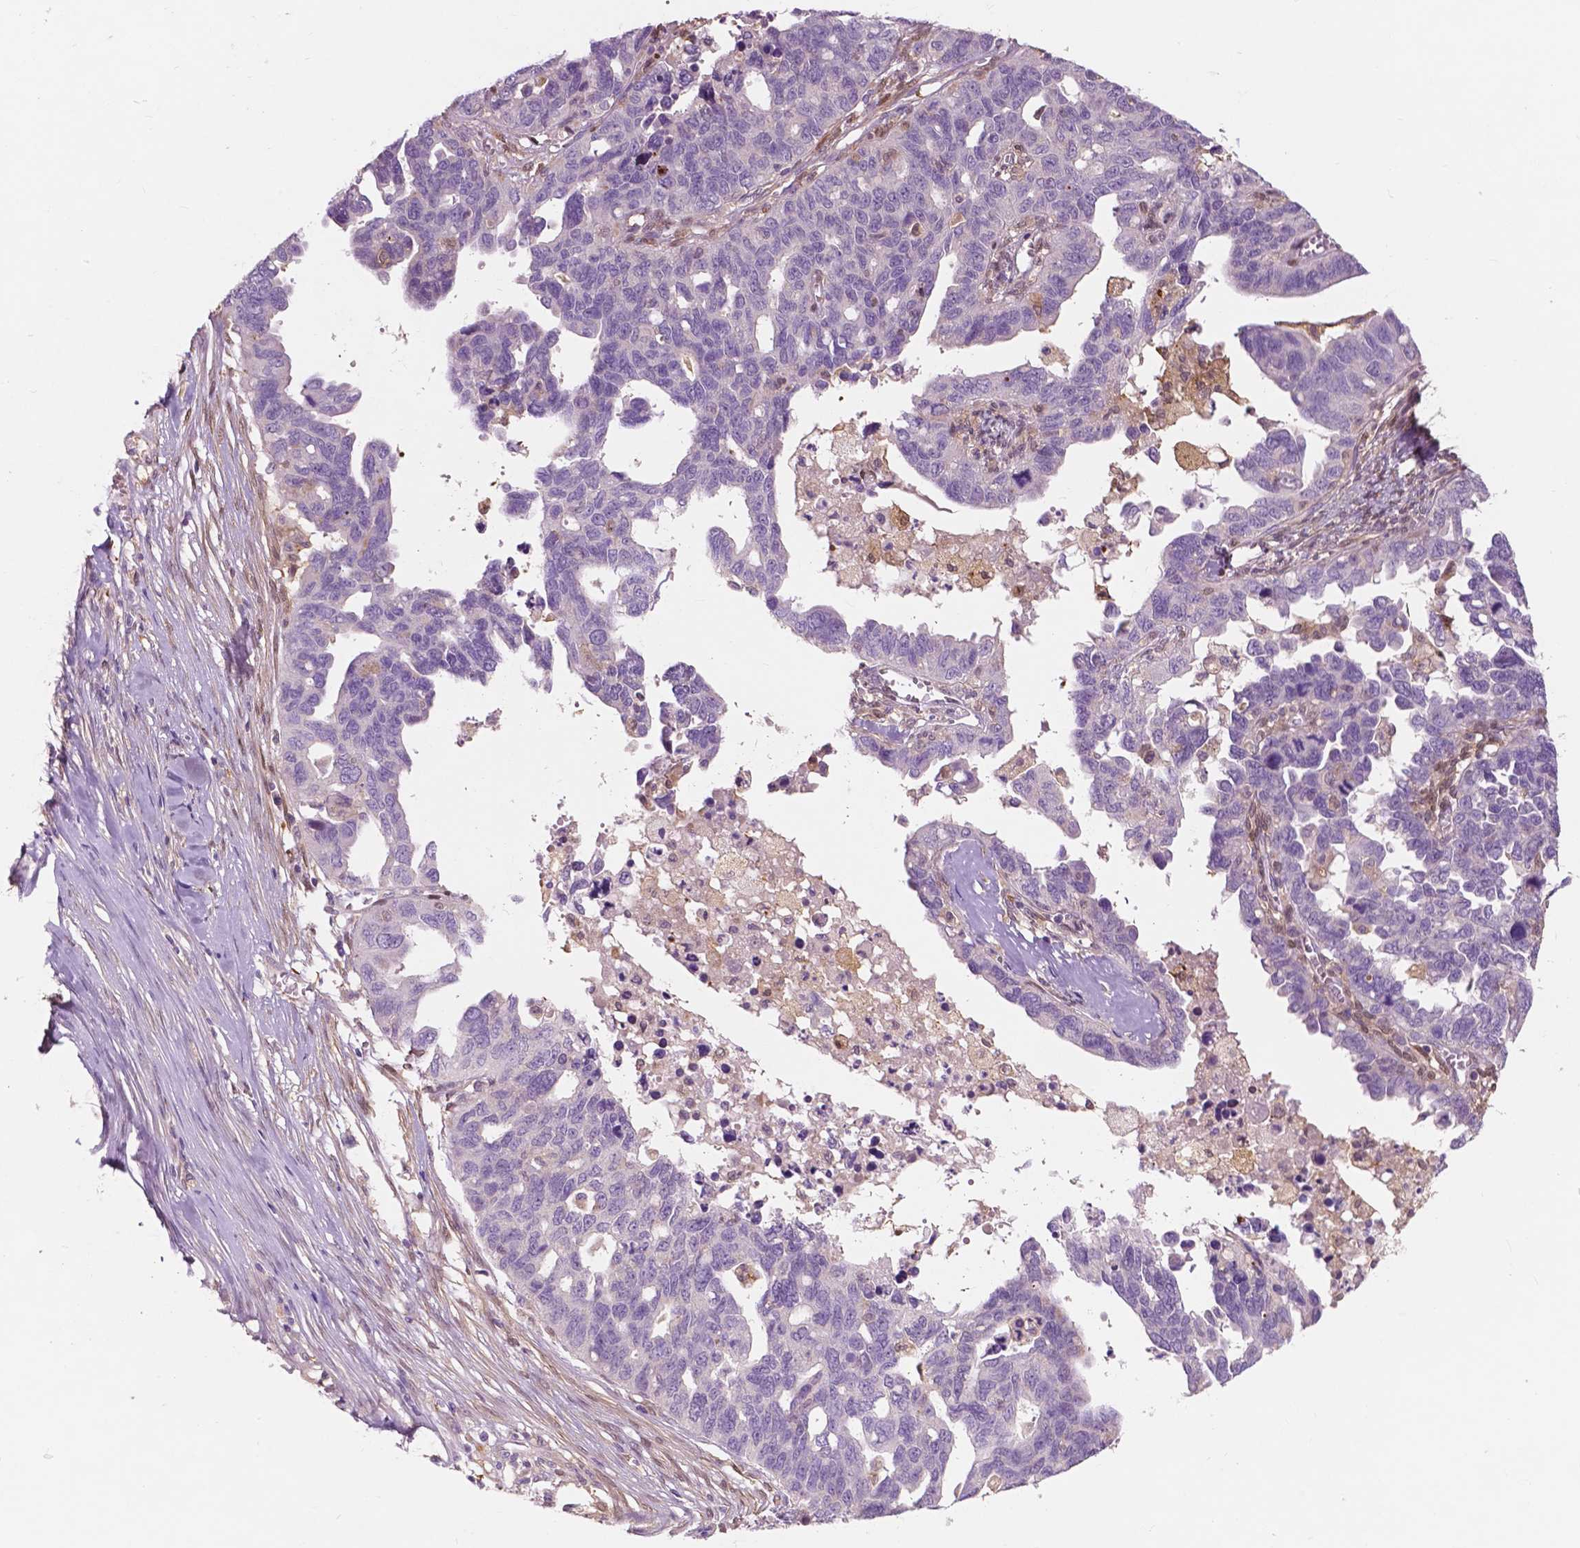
{"staining": {"intensity": "negative", "quantity": "none", "location": "none"}, "tissue": "ovarian cancer", "cell_type": "Tumor cells", "image_type": "cancer", "snomed": [{"axis": "morphology", "description": "Cystadenocarcinoma, serous, NOS"}, {"axis": "topography", "description": "Ovary"}], "caption": "A high-resolution photomicrograph shows immunohistochemistry staining of ovarian serous cystadenocarcinoma, which displays no significant expression in tumor cells.", "gene": "GPR37", "patient": {"sex": "female", "age": 69}}